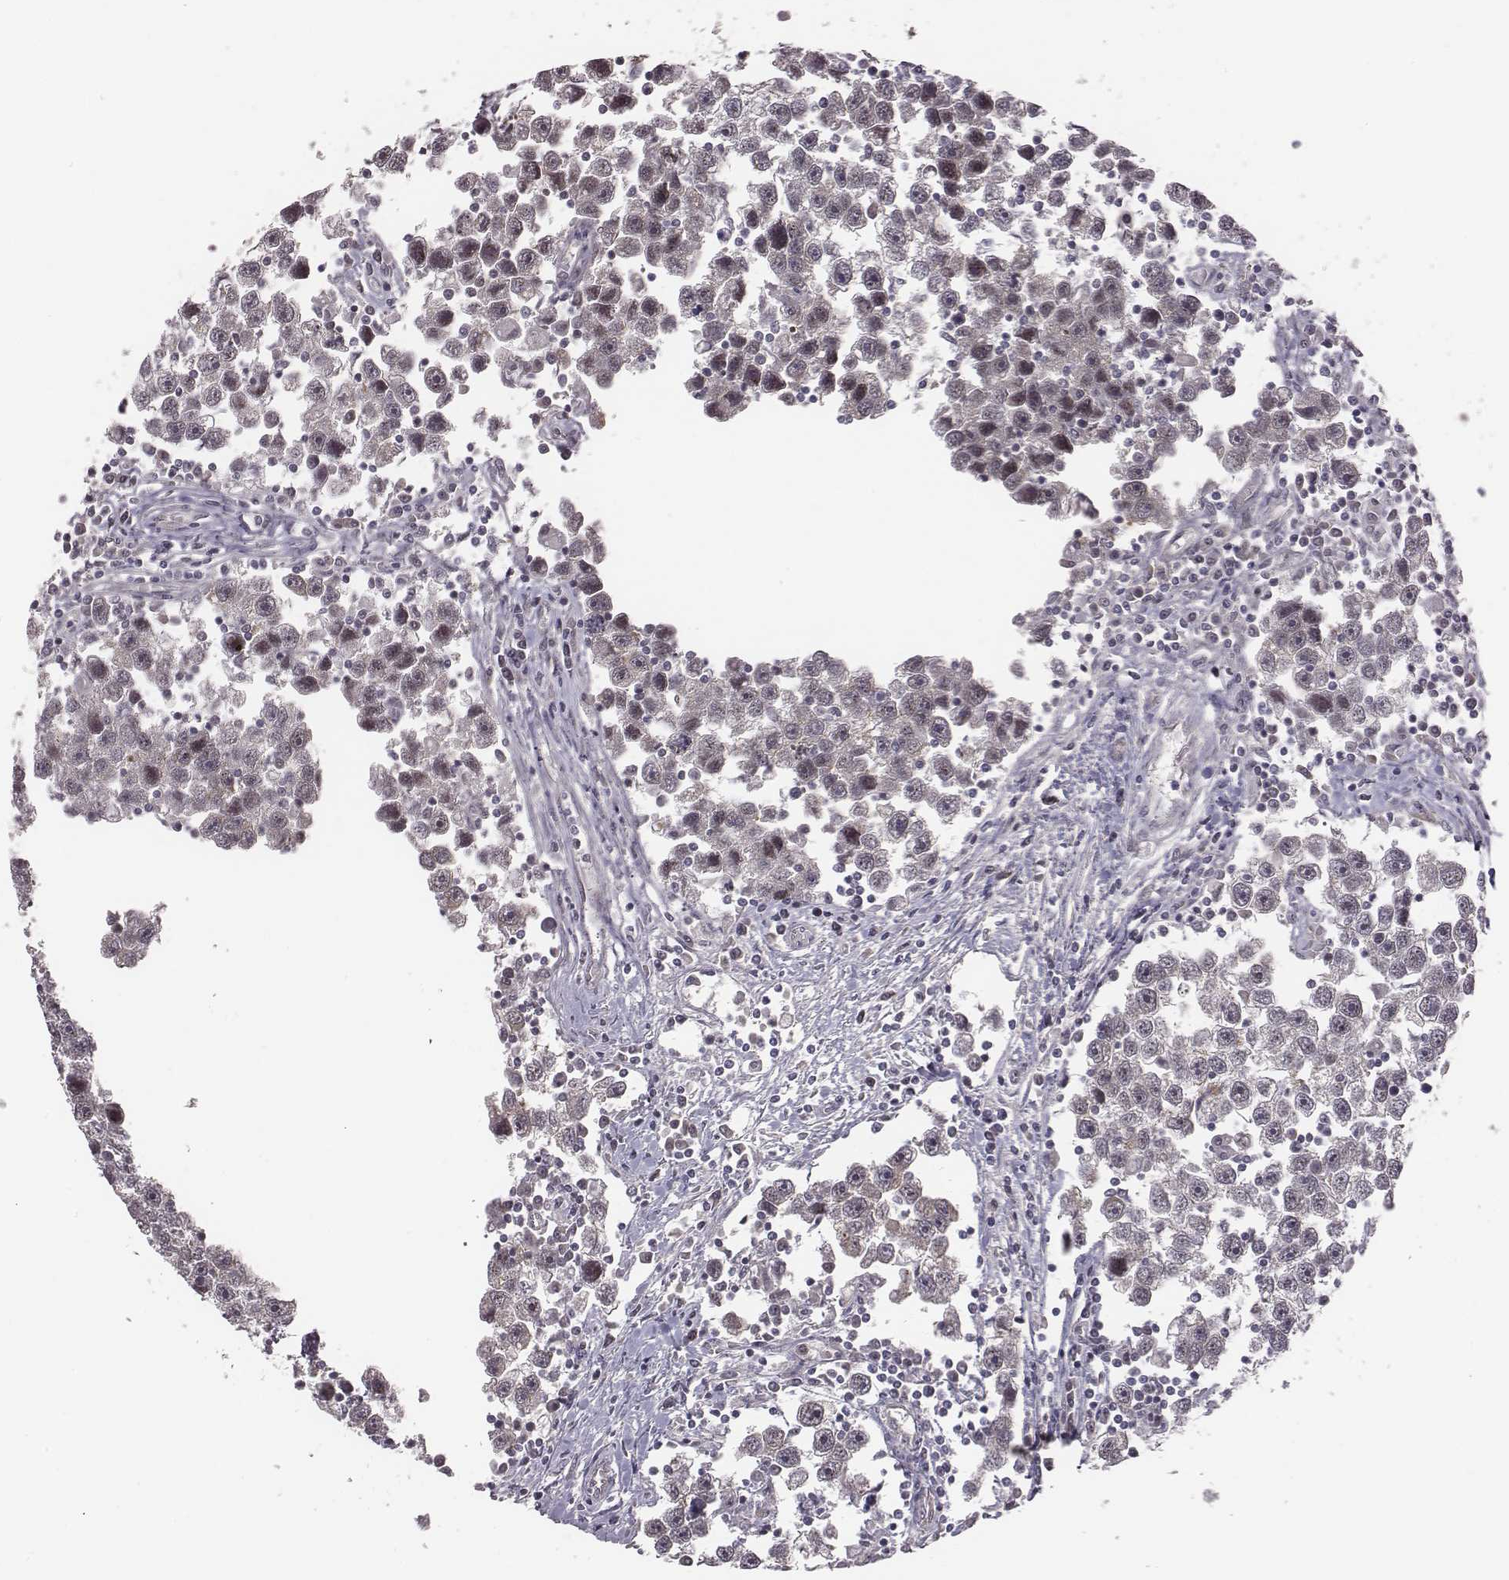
{"staining": {"intensity": "negative", "quantity": "none", "location": "none"}, "tissue": "testis cancer", "cell_type": "Tumor cells", "image_type": "cancer", "snomed": [{"axis": "morphology", "description": "Seminoma, NOS"}, {"axis": "topography", "description": "Testis"}], "caption": "DAB (3,3'-diaminobenzidine) immunohistochemical staining of human testis seminoma exhibits no significant expression in tumor cells. (DAB immunohistochemistry visualized using brightfield microscopy, high magnification).", "gene": "SMURF2", "patient": {"sex": "male", "age": 30}}